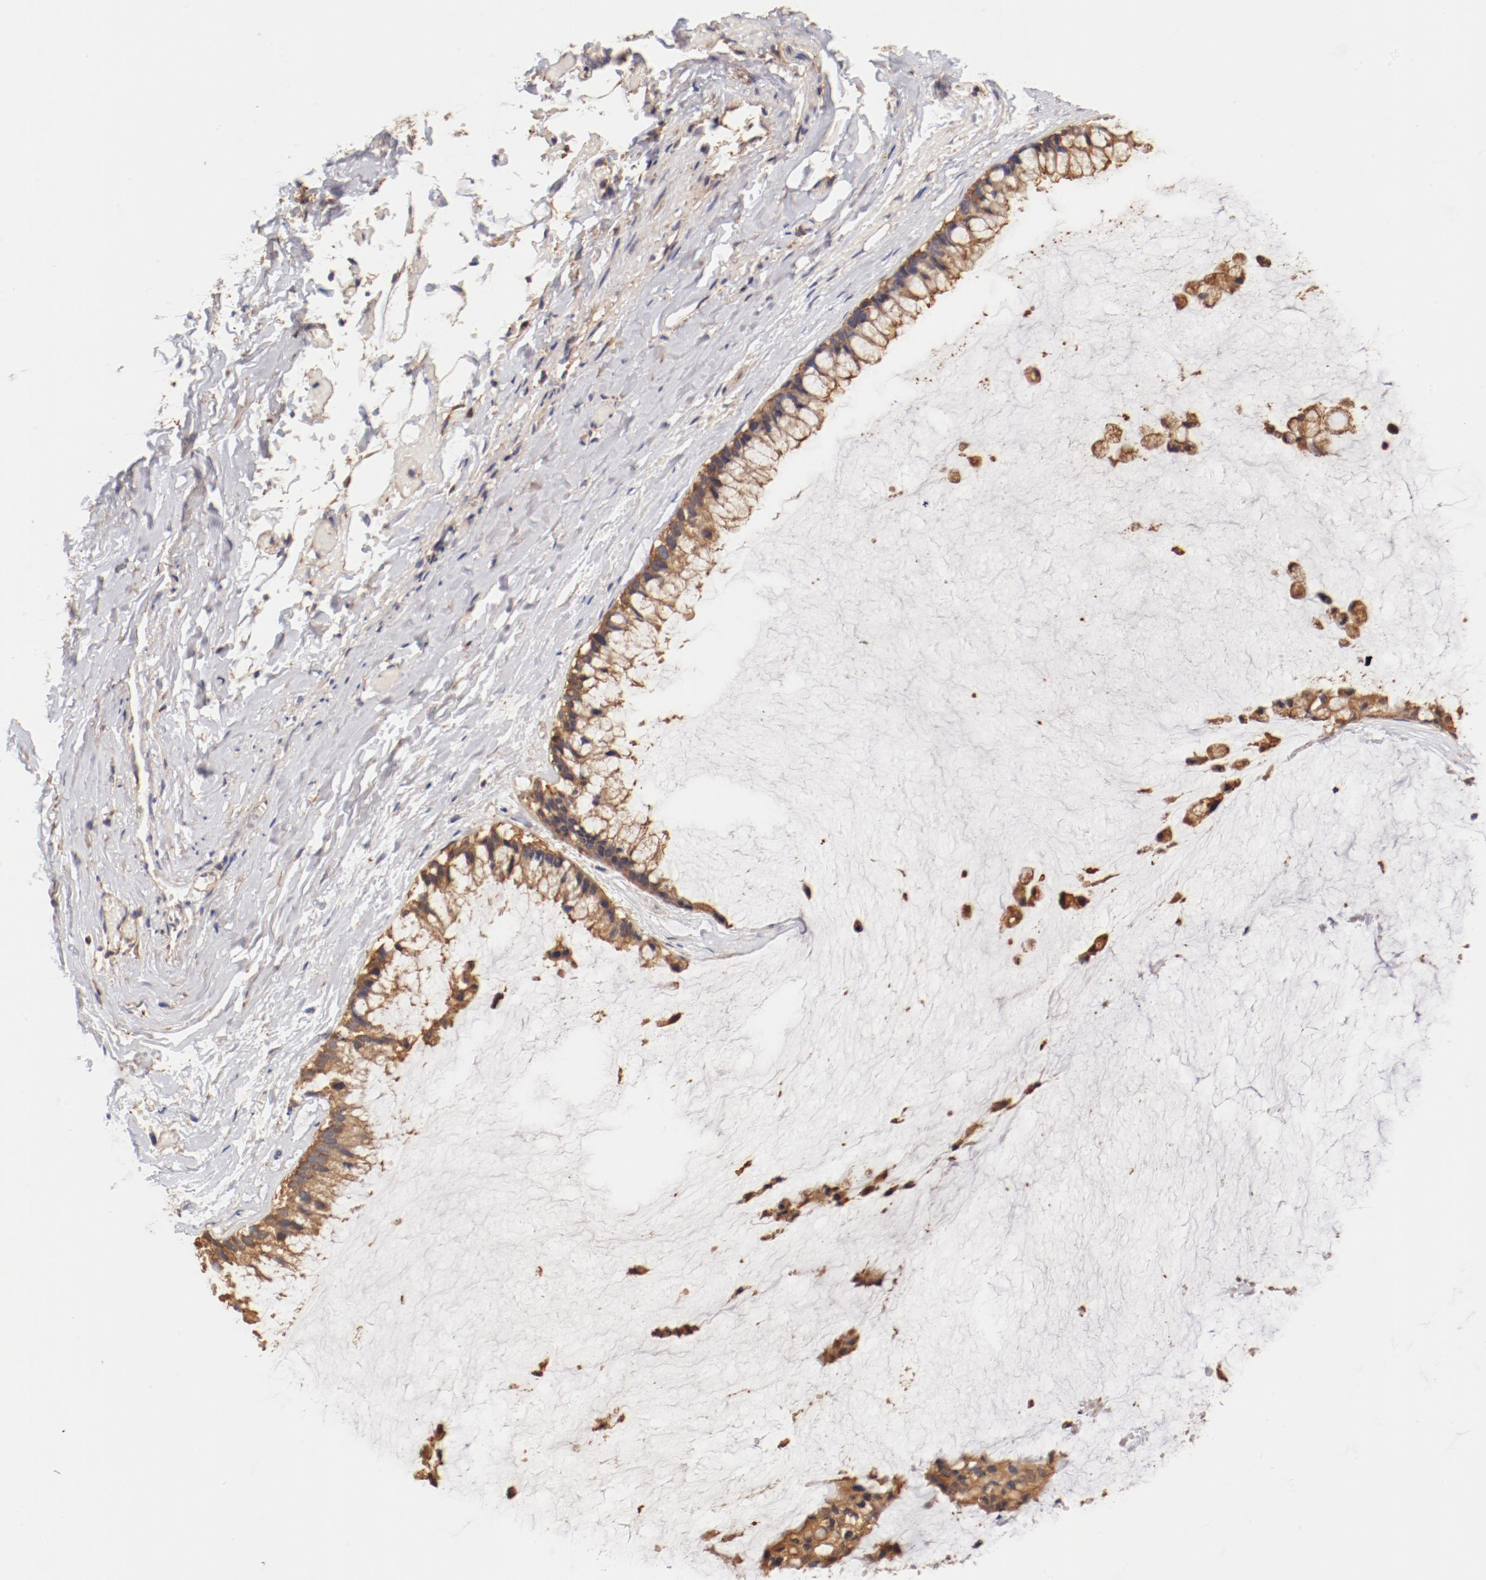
{"staining": {"intensity": "moderate", "quantity": ">75%", "location": "cytoplasmic/membranous"}, "tissue": "ovarian cancer", "cell_type": "Tumor cells", "image_type": "cancer", "snomed": [{"axis": "morphology", "description": "Cystadenocarcinoma, mucinous, NOS"}, {"axis": "topography", "description": "Ovary"}], "caption": "This histopathology image reveals immunohistochemistry staining of human ovarian cancer (mucinous cystadenocarcinoma), with medium moderate cytoplasmic/membranous staining in about >75% of tumor cells.", "gene": "FCMR", "patient": {"sex": "female", "age": 39}}